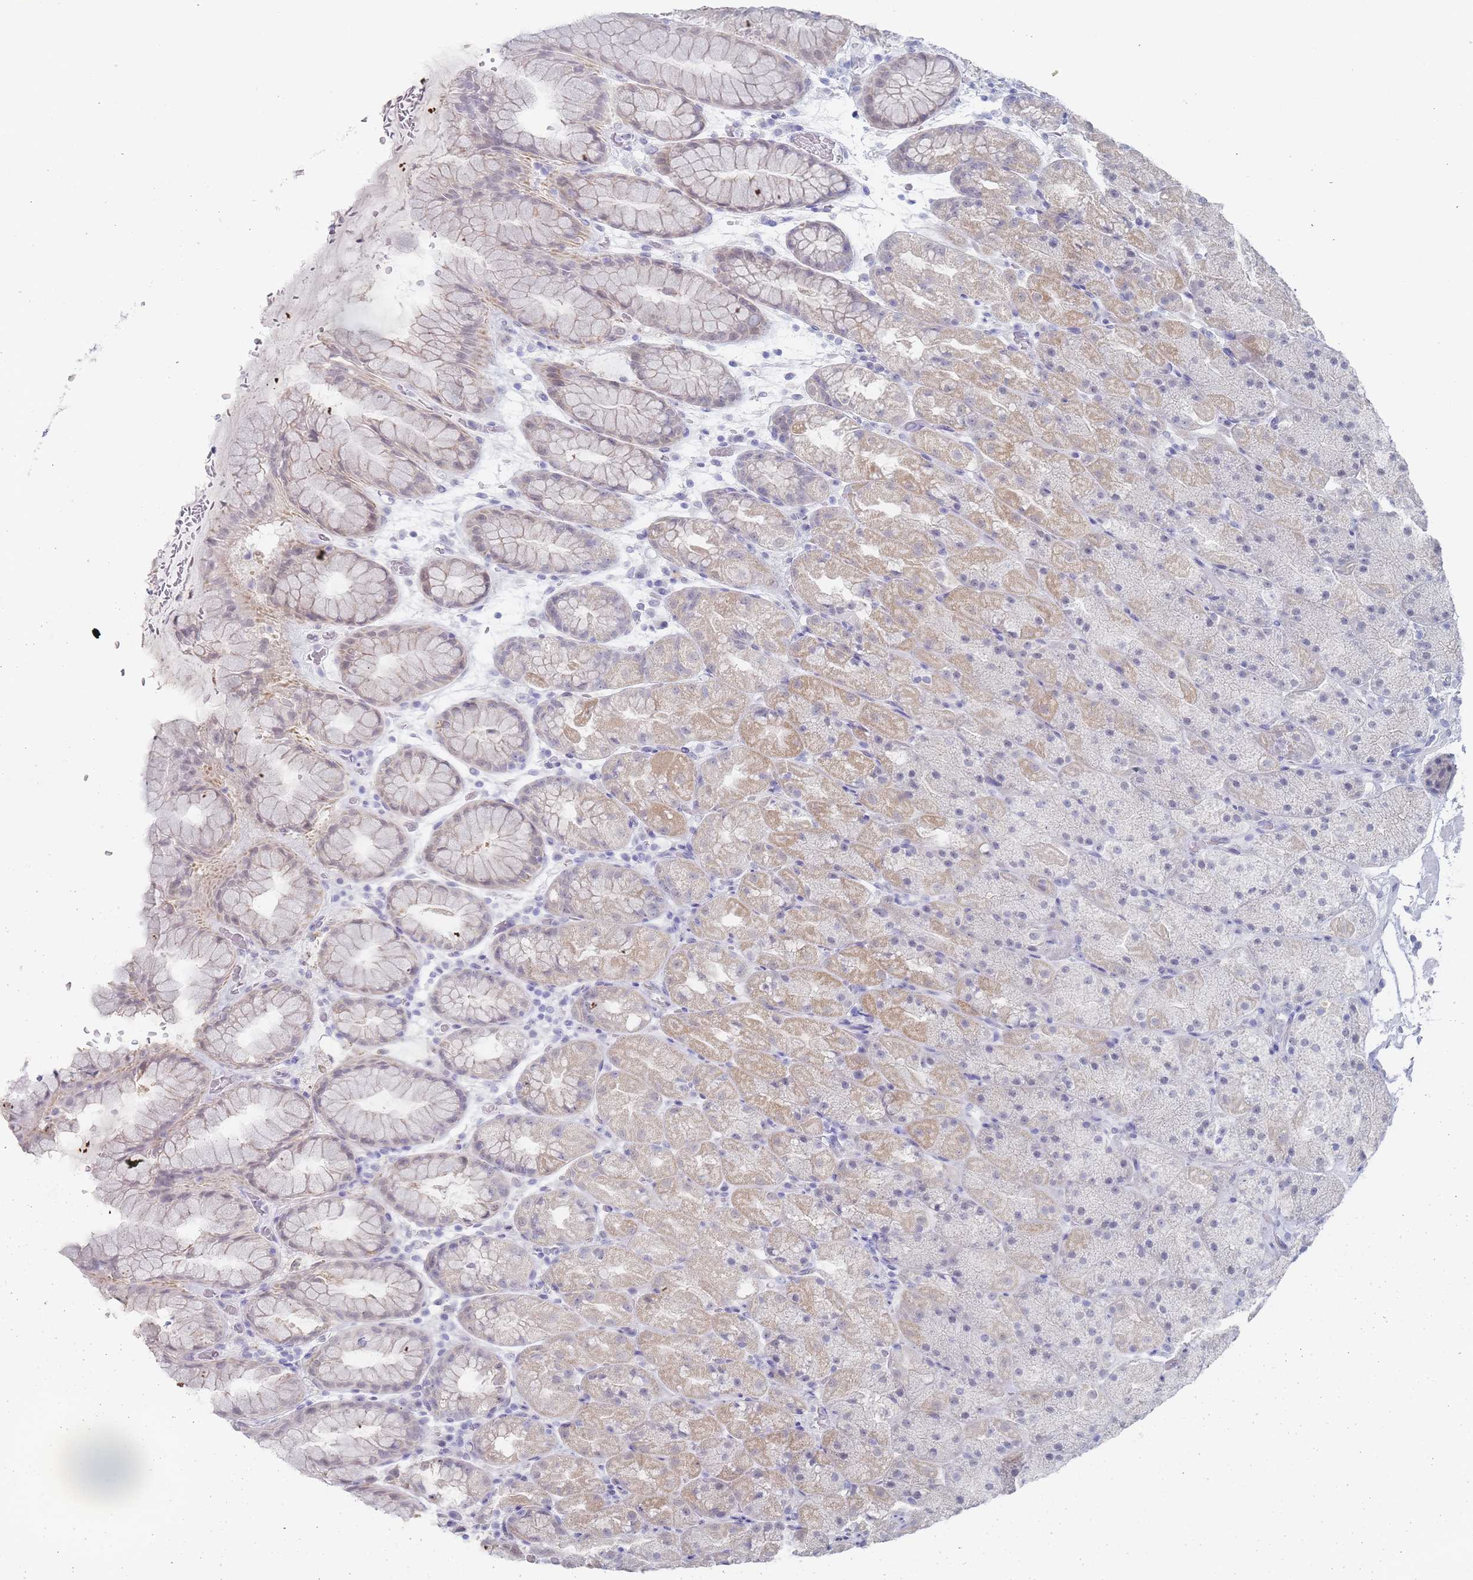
{"staining": {"intensity": "weak", "quantity": "25%-75%", "location": "cytoplasmic/membranous"}, "tissue": "stomach", "cell_type": "Glandular cells", "image_type": "normal", "snomed": [{"axis": "morphology", "description": "Normal tissue, NOS"}, {"axis": "topography", "description": "Stomach, upper"}, {"axis": "topography", "description": "Stomach, lower"}], "caption": "Approximately 25%-75% of glandular cells in benign stomach display weak cytoplasmic/membranous protein expression as visualized by brown immunohistochemical staining.", "gene": "IMPG1", "patient": {"sex": "male", "age": 67}}